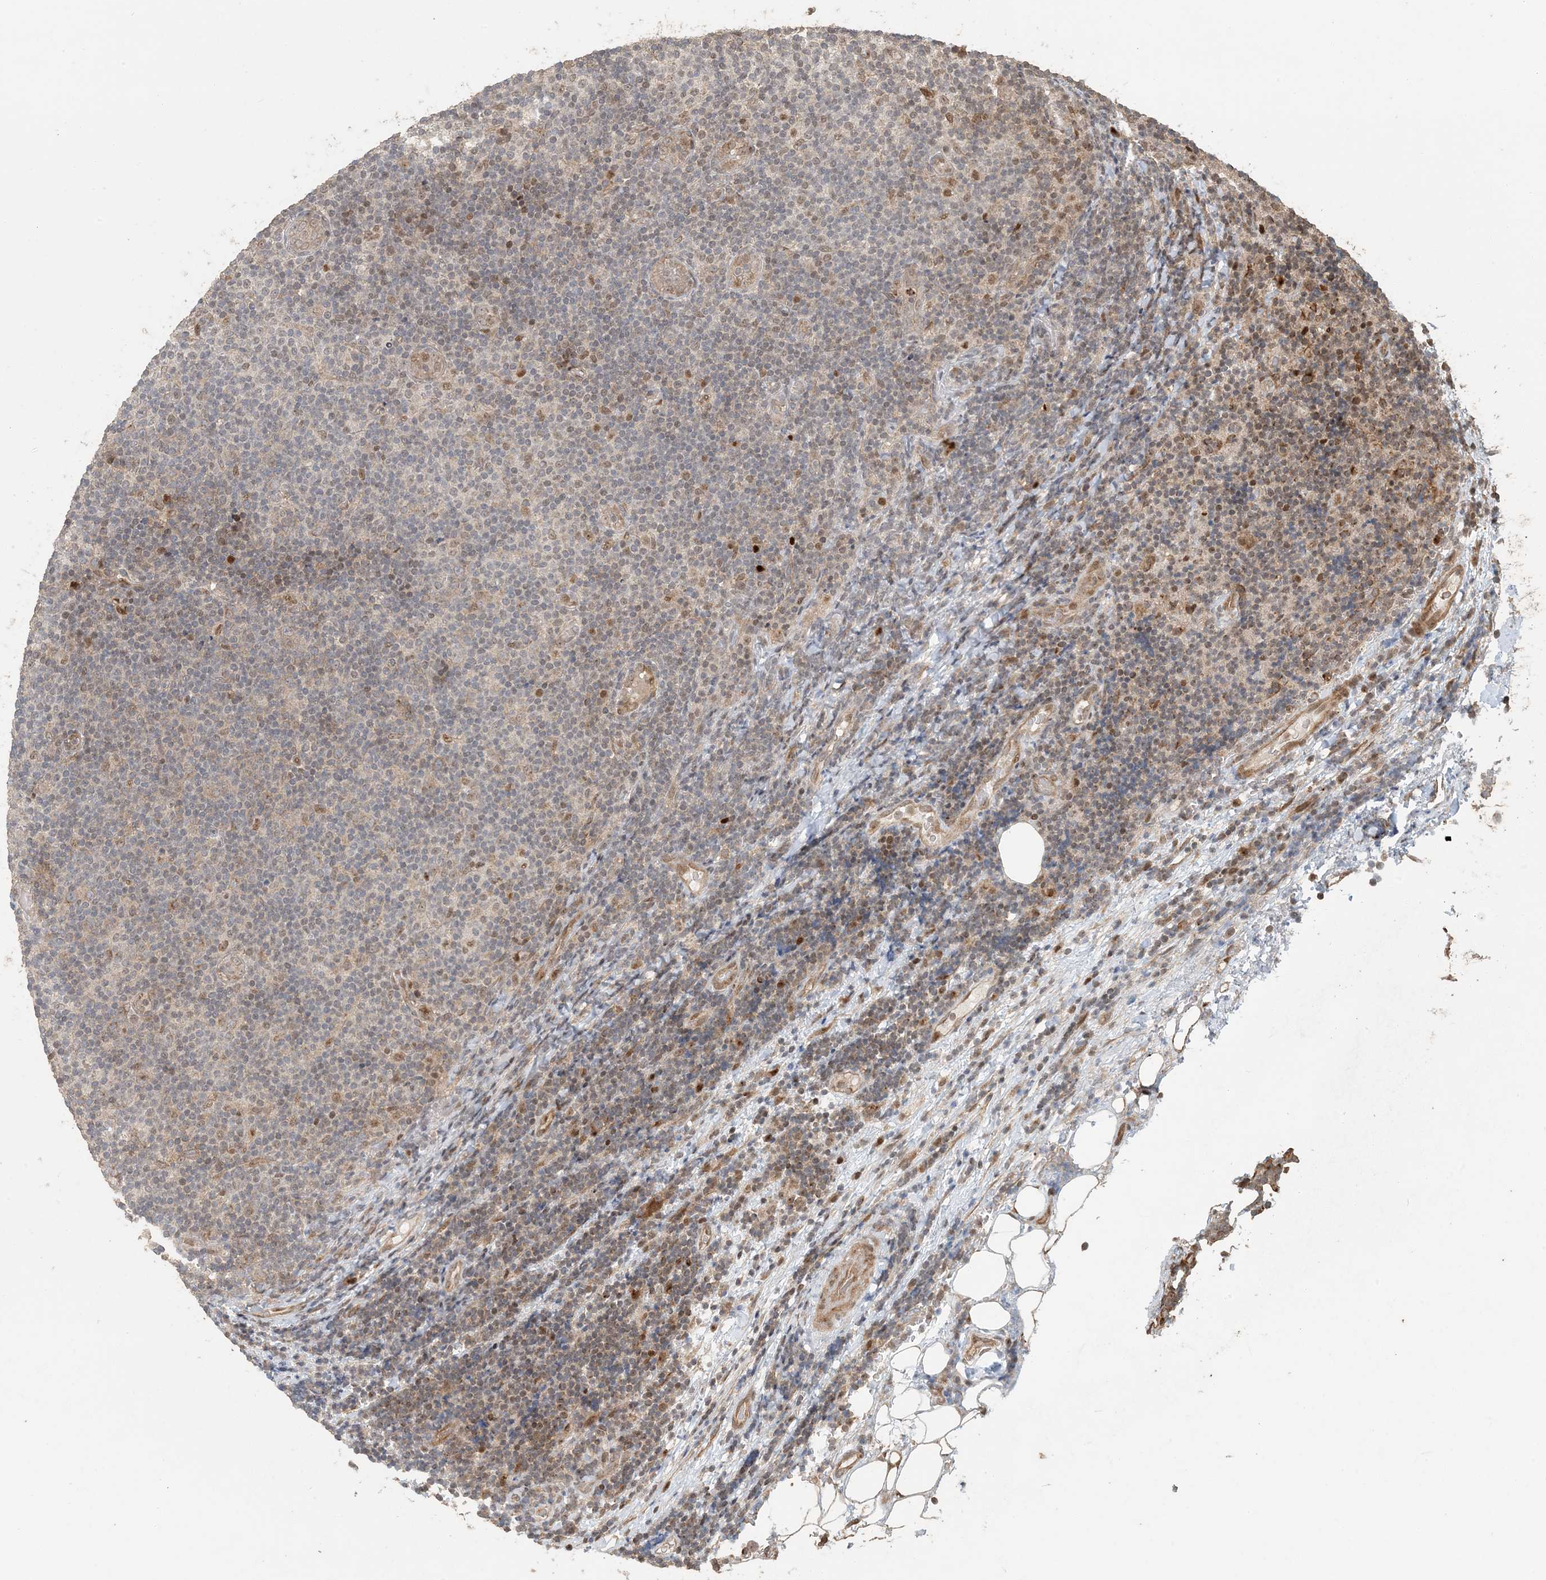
{"staining": {"intensity": "moderate", "quantity": "<25%", "location": "nuclear"}, "tissue": "lymphoma", "cell_type": "Tumor cells", "image_type": "cancer", "snomed": [{"axis": "morphology", "description": "Malignant lymphoma, non-Hodgkin's type, Low grade"}, {"axis": "topography", "description": "Lymph node"}], "caption": "A low amount of moderate nuclear staining is present in approximately <25% of tumor cells in low-grade malignant lymphoma, non-Hodgkin's type tissue.", "gene": "ATP13A2", "patient": {"sex": "male", "age": 83}}